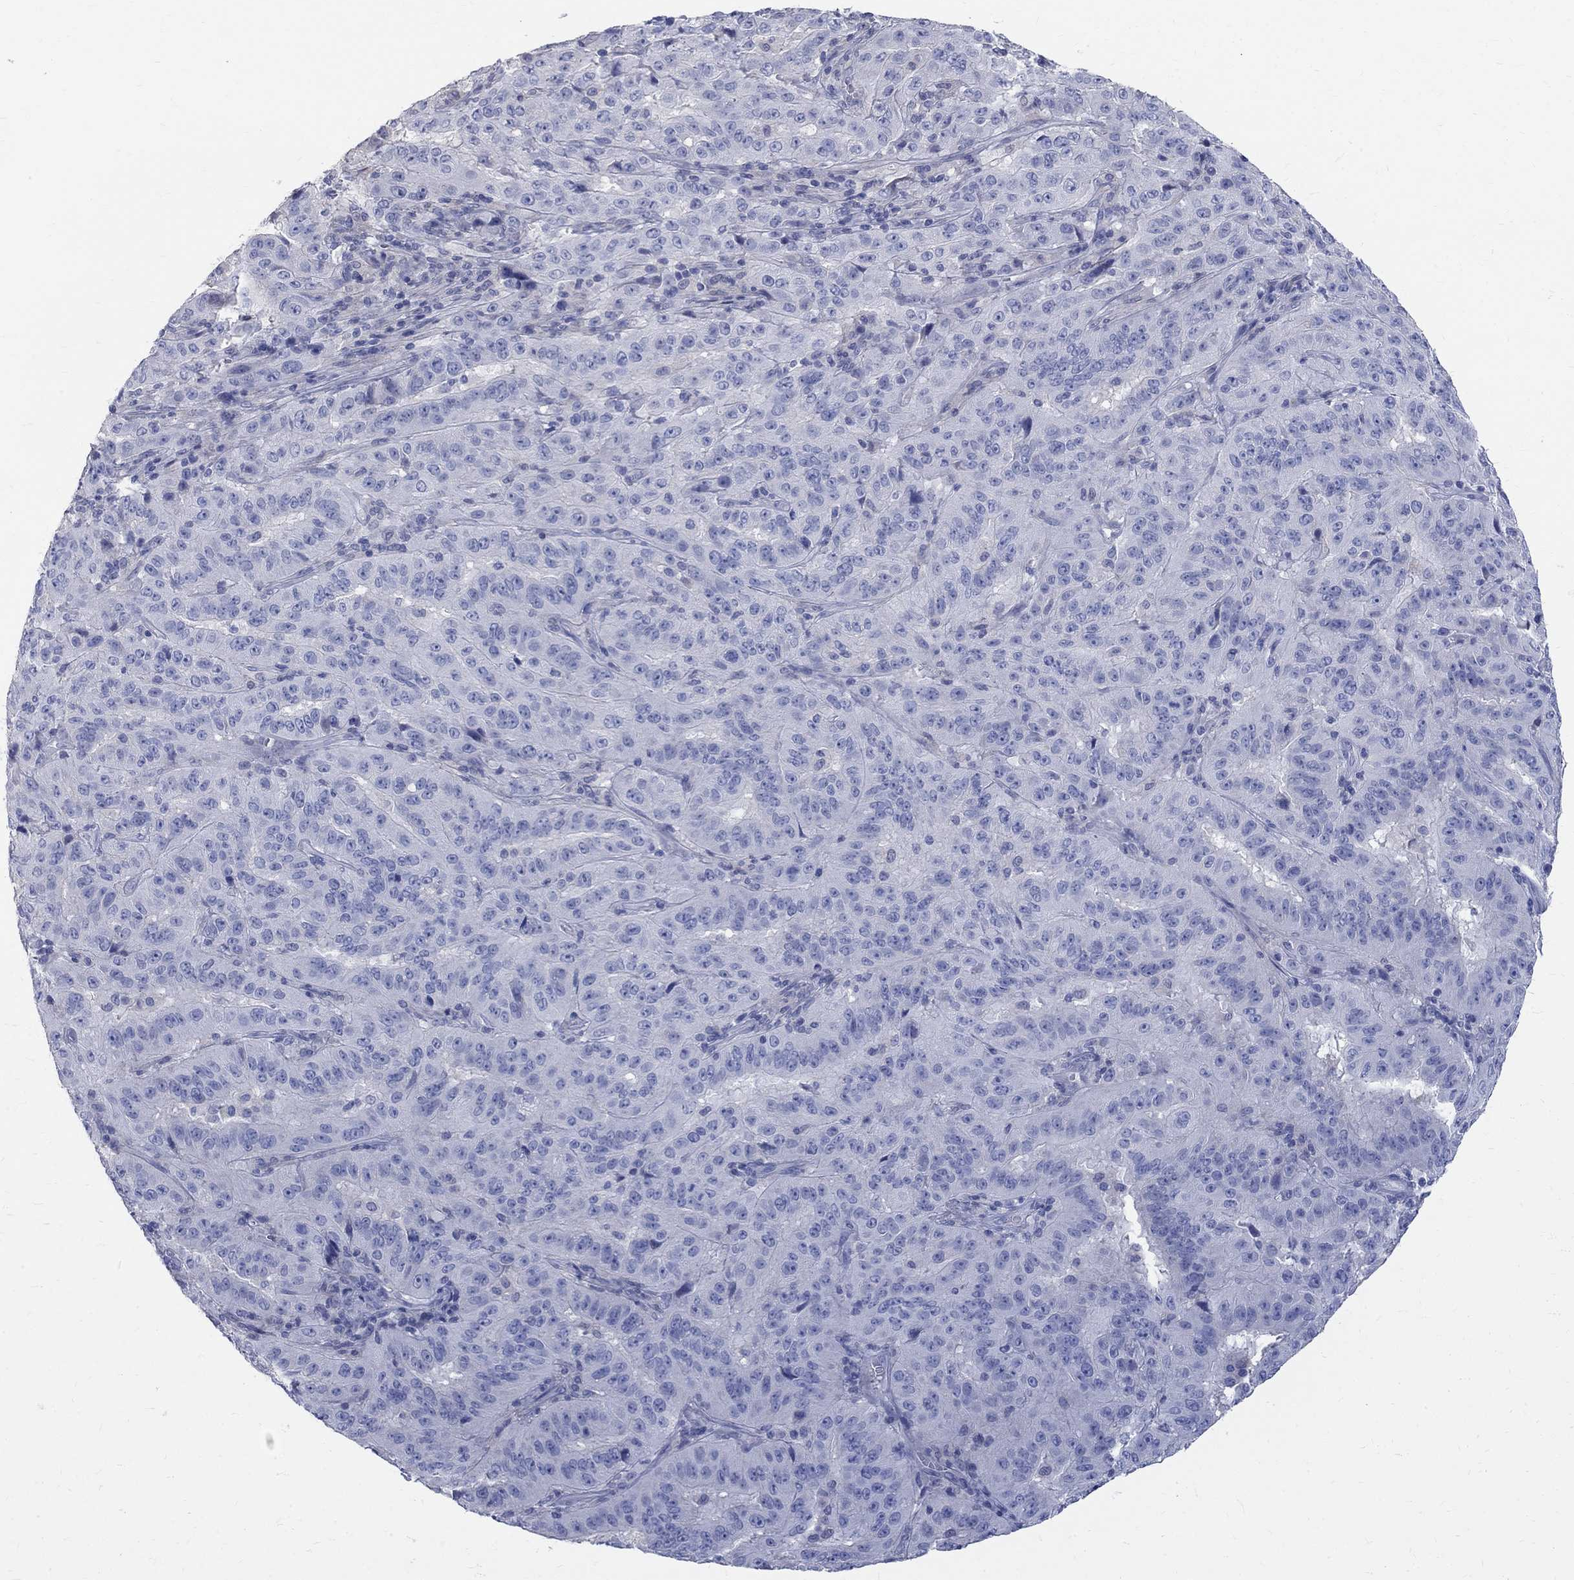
{"staining": {"intensity": "negative", "quantity": "none", "location": "none"}, "tissue": "pancreatic cancer", "cell_type": "Tumor cells", "image_type": "cancer", "snomed": [{"axis": "morphology", "description": "Adenocarcinoma, NOS"}, {"axis": "topography", "description": "Pancreas"}], "caption": "IHC photomicrograph of pancreatic cancer (adenocarcinoma) stained for a protein (brown), which reveals no positivity in tumor cells.", "gene": "MAGEB6", "patient": {"sex": "male", "age": 63}}